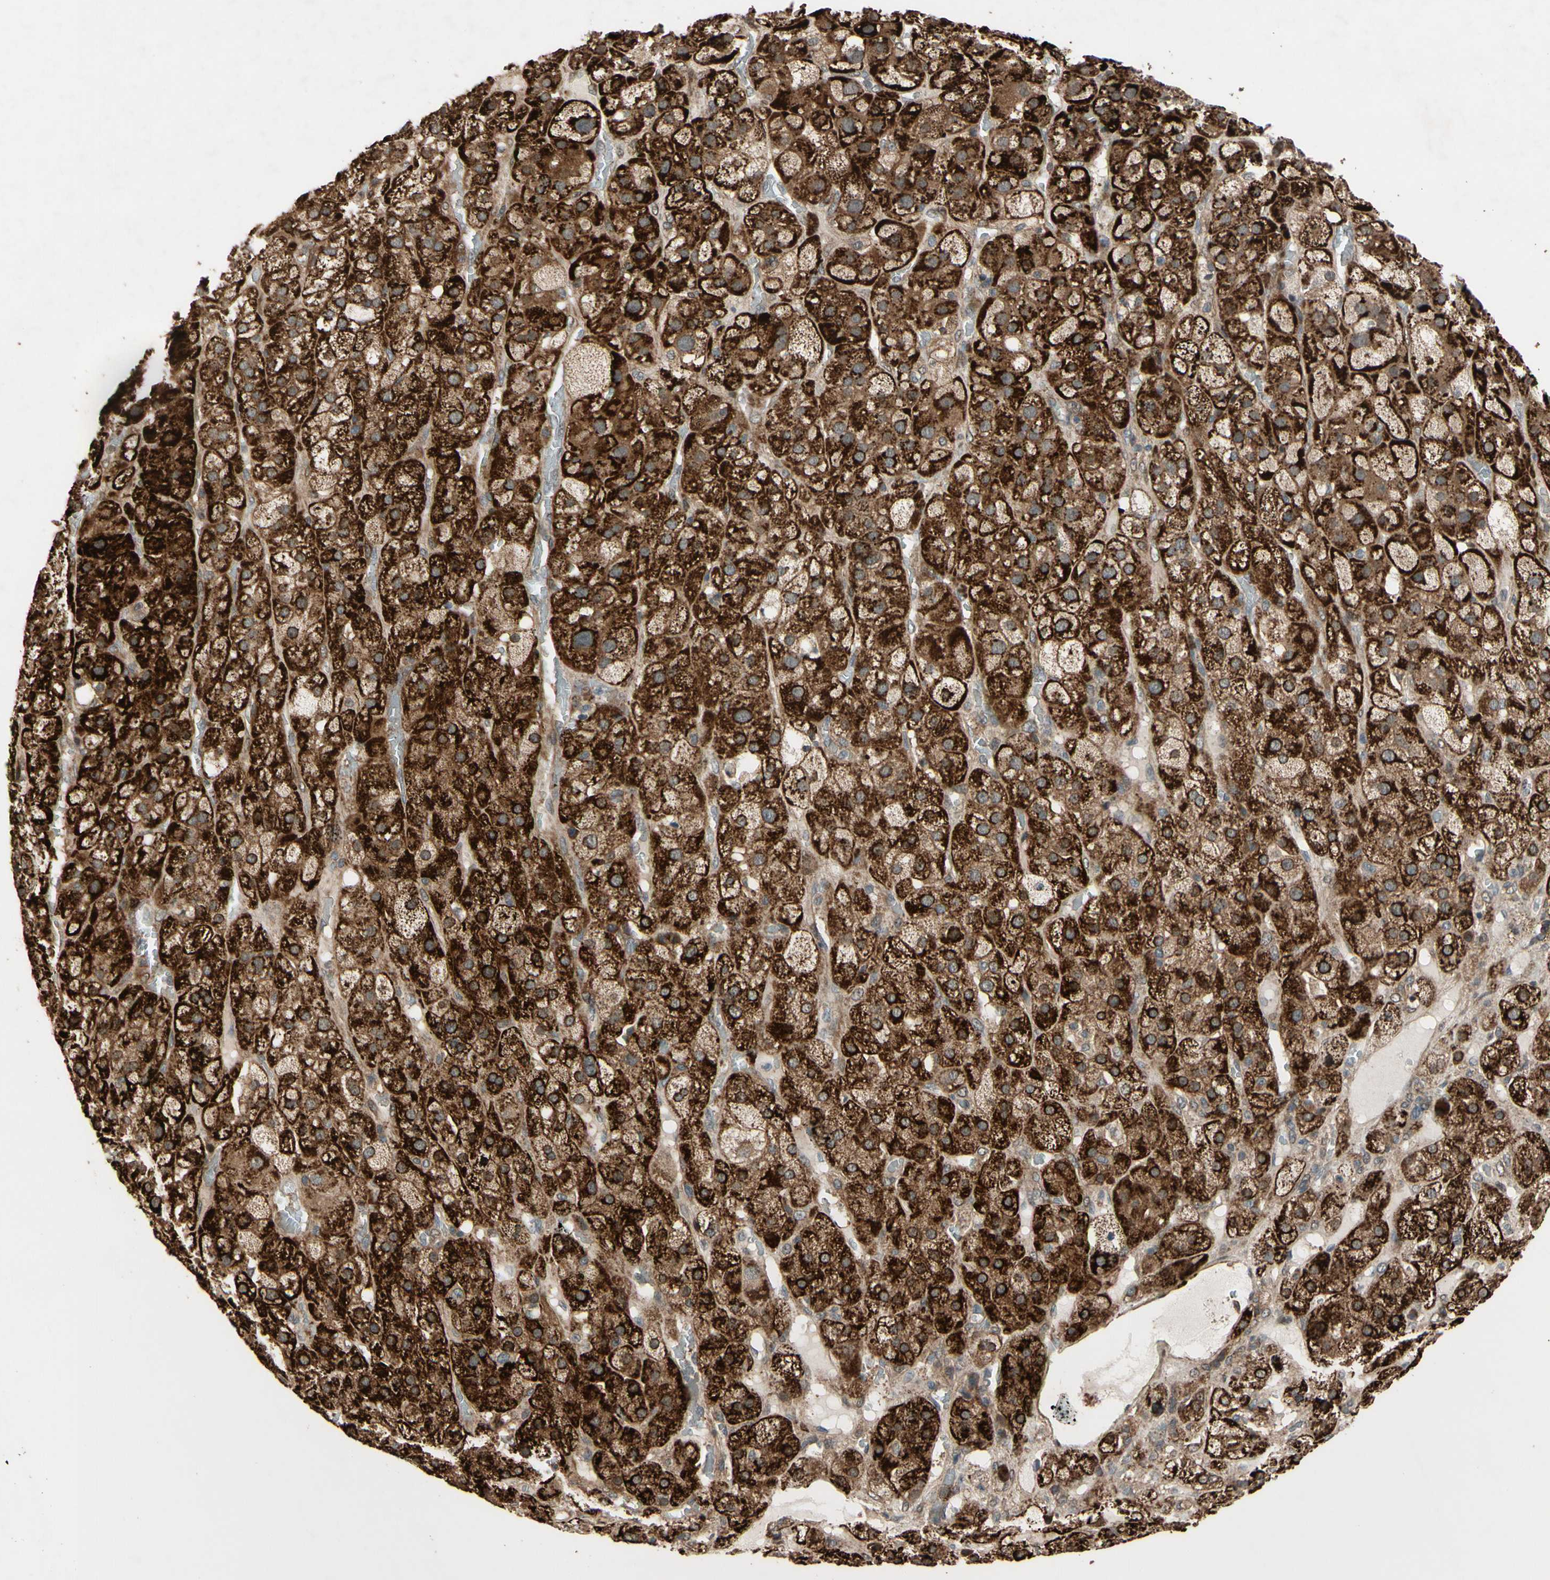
{"staining": {"intensity": "strong", "quantity": ">75%", "location": "cytoplasmic/membranous"}, "tissue": "adrenal gland", "cell_type": "Glandular cells", "image_type": "normal", "snomed": [{"axis": "morphology", "description": "Normal tissue, NOS"}, {"axis": "topography", "description": "Adrenal gland"}], "caption": "This photomicrograph reveals unremarkable adrenal gland stained with IHC to label a protein in brown. The cytoplasmic/membranous of glandular cells show strong positivity for the protein. Nuclei are counter-stained blue.", "gene": "CSF1R", "patient": {"sex": "female", "age": 47}}